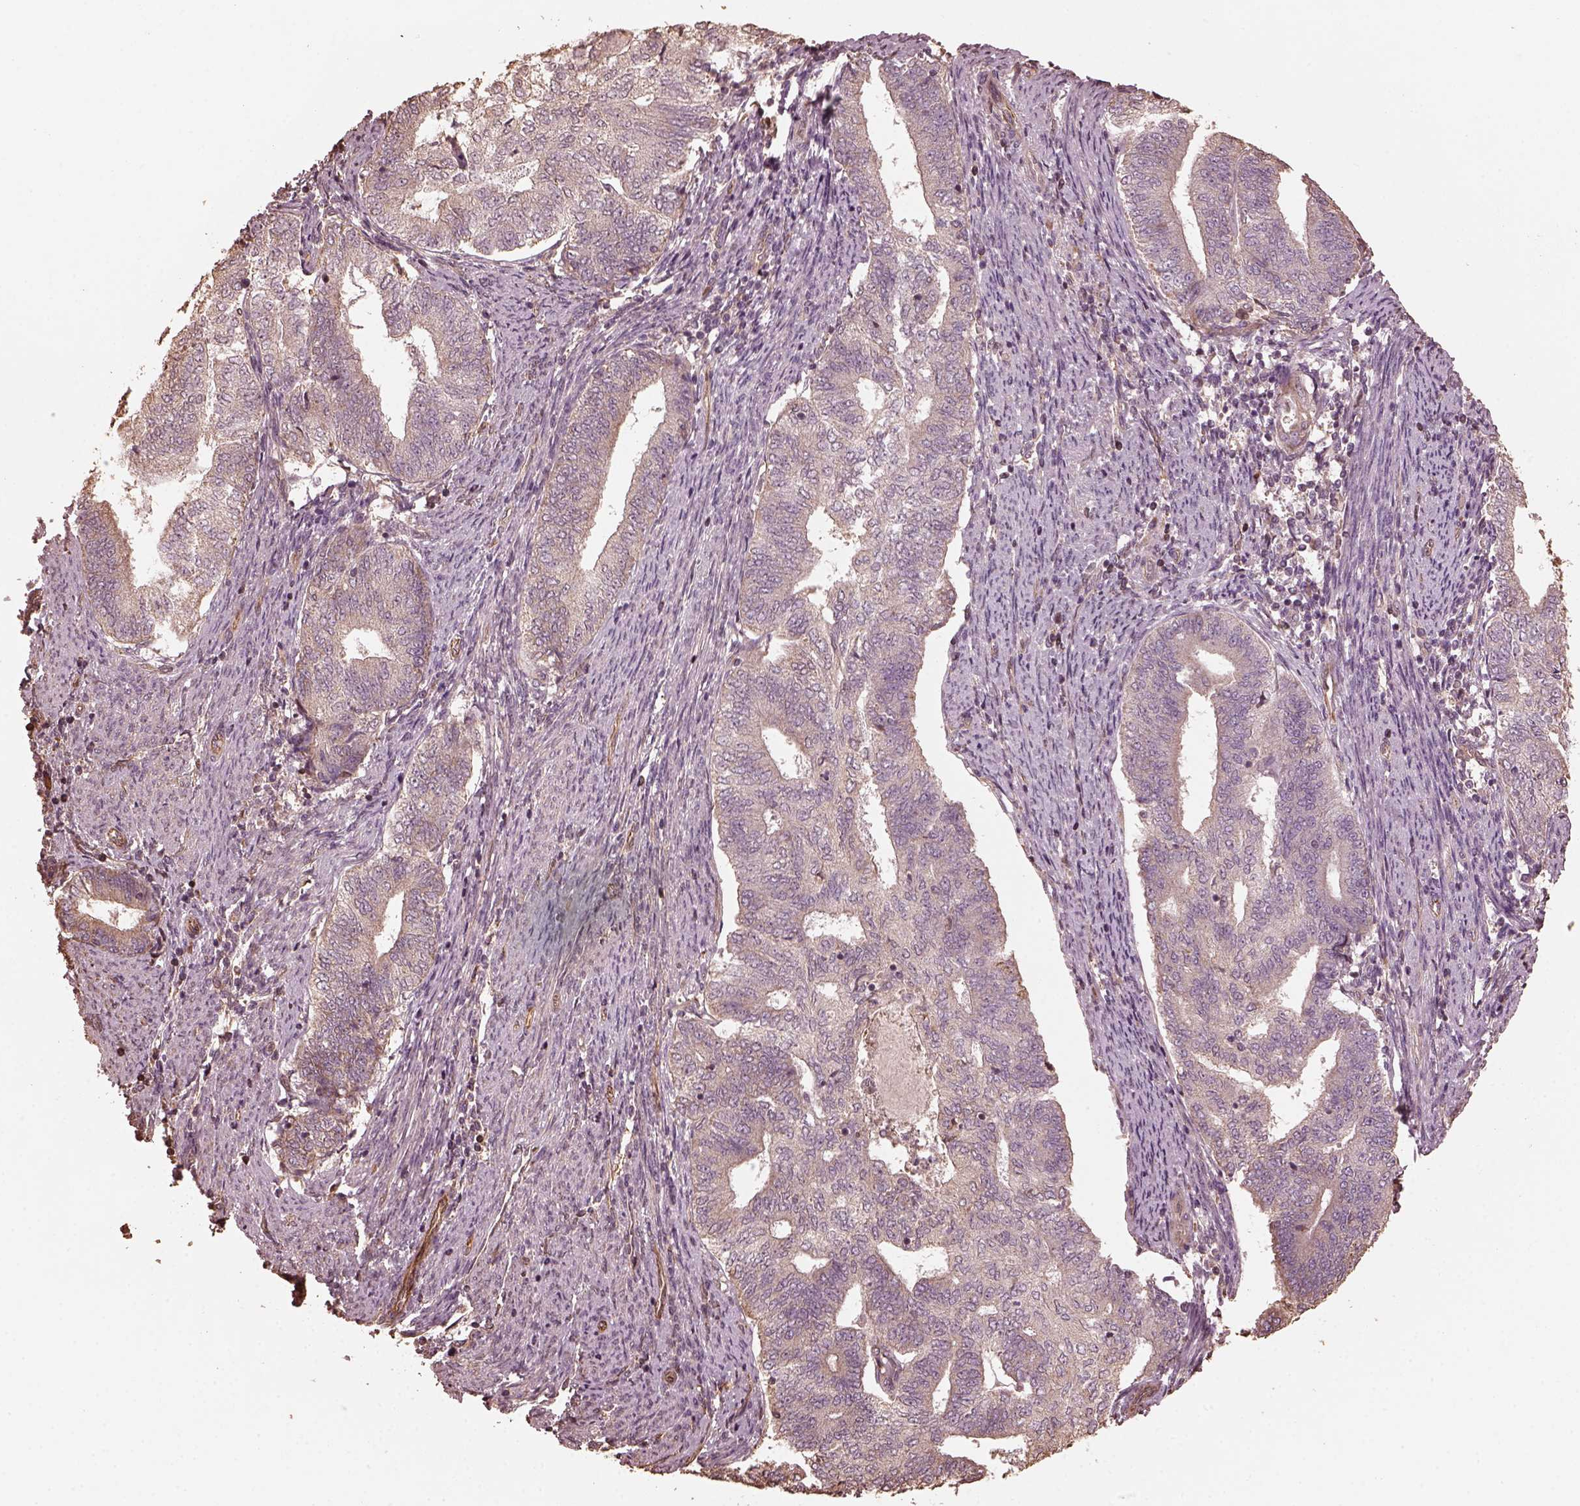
{"staining": {"intensity": "negative", "quantity": "none", "location": "none"}, "tissue": "endometrial cancer", "cell_type": "Tumor cells", "image_type": "cancer", "snomed": [{"axis": "morphology", "description": "Adenocarcinoma, NOS"}, {"axis": "topography", "description": "Endometrium"}], "caption": "High magnification brightfield microscopy of adenocarcinoma (endometrial) stained with DAB (3,3'-diaminobenzidine) (brown) and counterstained with hematoxylin (blue): tumor cells show no significant staining. The staining was performed using DAB to visualize the protein expression in brown, while the nuclei were stained in blue with hematoxylin (Magnification: 20x).", "gene": "GTPBP1", "patient": {"sex": "female", "age": 65}}